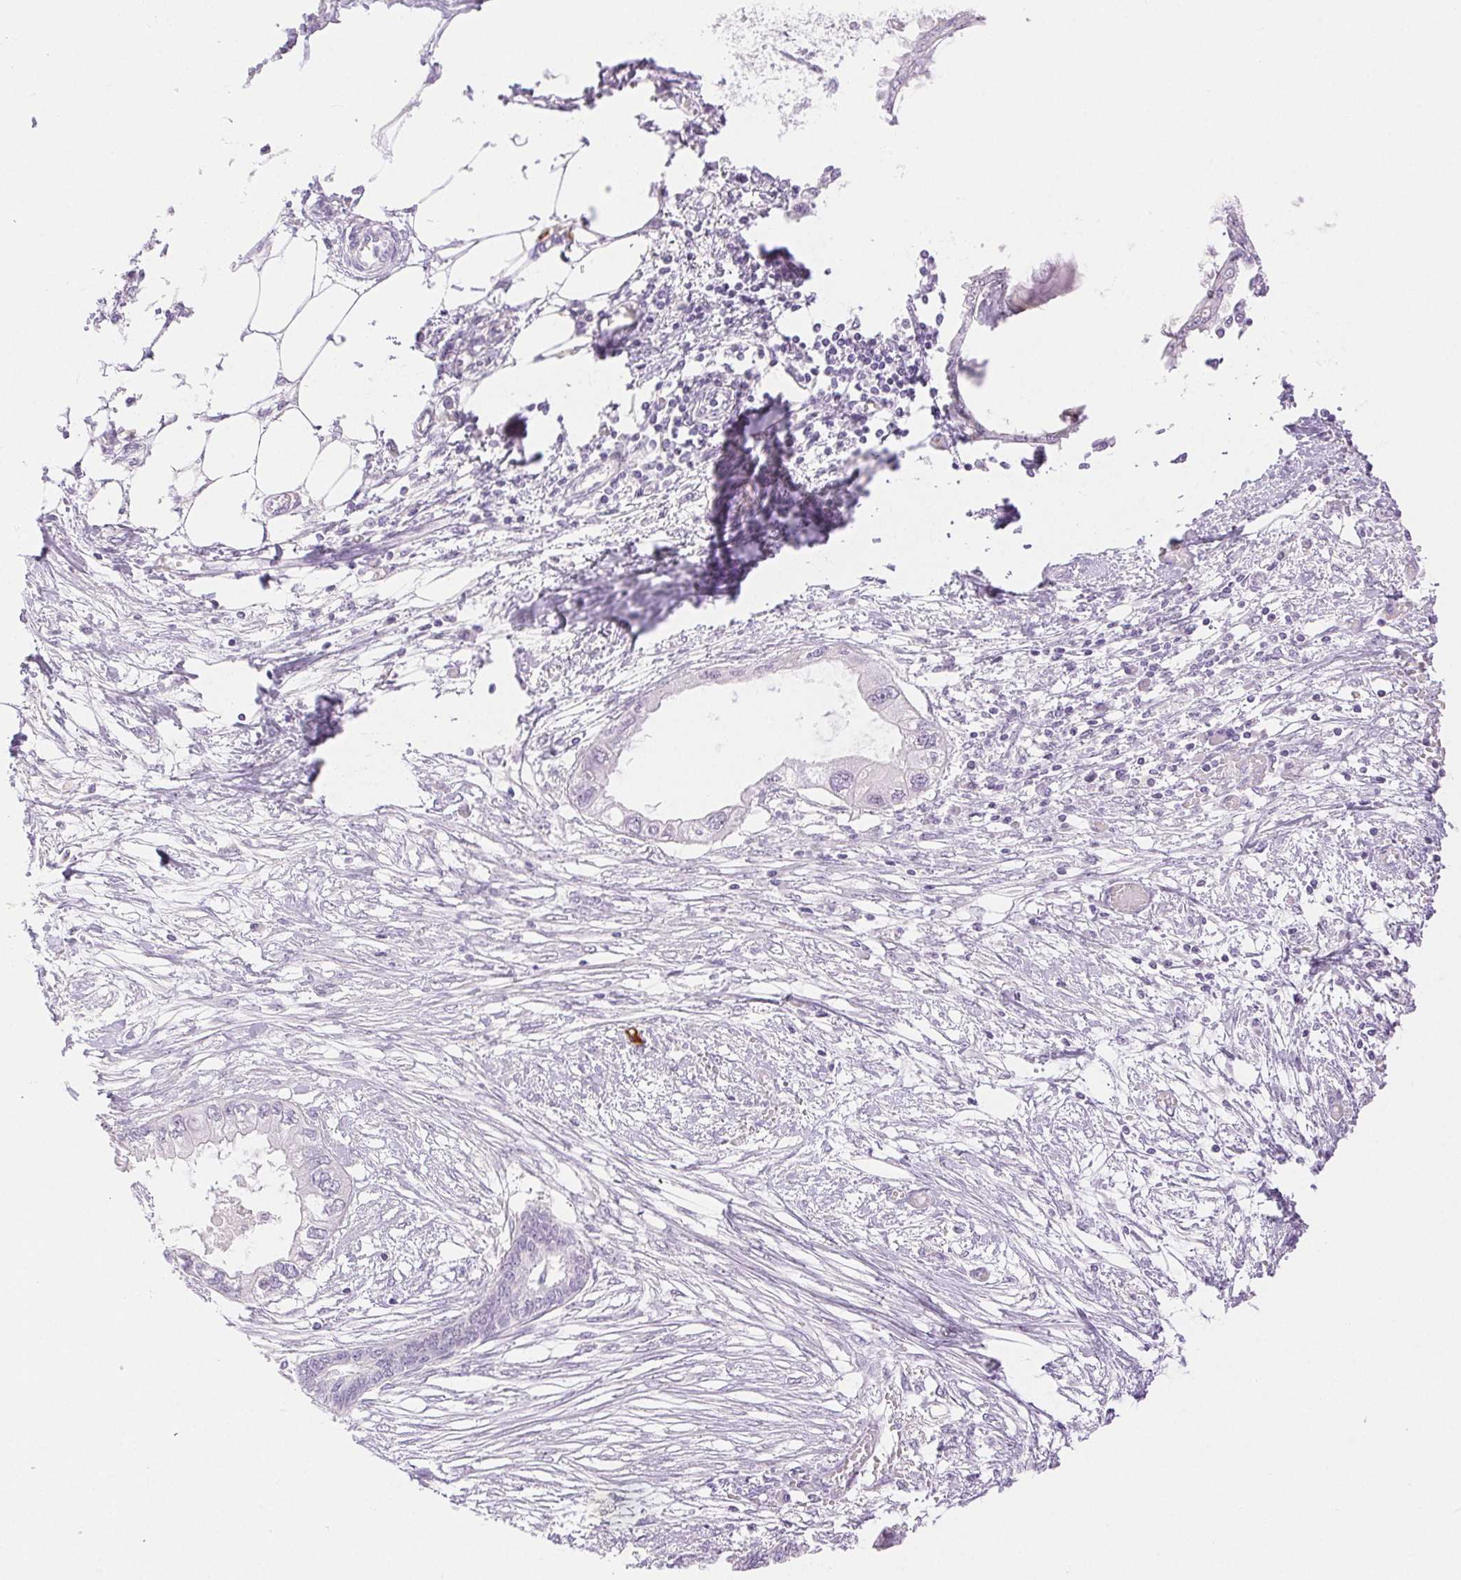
{"staining": {"intensity": "negative", "quantity": "none", "location": "none"}, "tissue": "endometrial cancer", "cell_type": "Tumor cells", "image_type": "cancer", "snomed": [{"axis": "morphology", "description": "Adenocarcinoma, NOS"}, {"axis": "morphology", "description": "Adenocarcinoma, metastatic, NOS"}, {"axis": "topography", "description": "Adipose tissue"}, {"axis": "topography", "description": "Endometrium"}], "caption": "The photomicrograph demonstrates no significant staining in tumor cells of endometrial cancer (metastatic adenocarcinoma). (DAB (3,3'-diaminobenzidine) IHC, high magnification).", "gene": "SPACA4", "patient": {"sex": "female", "age": 67}}